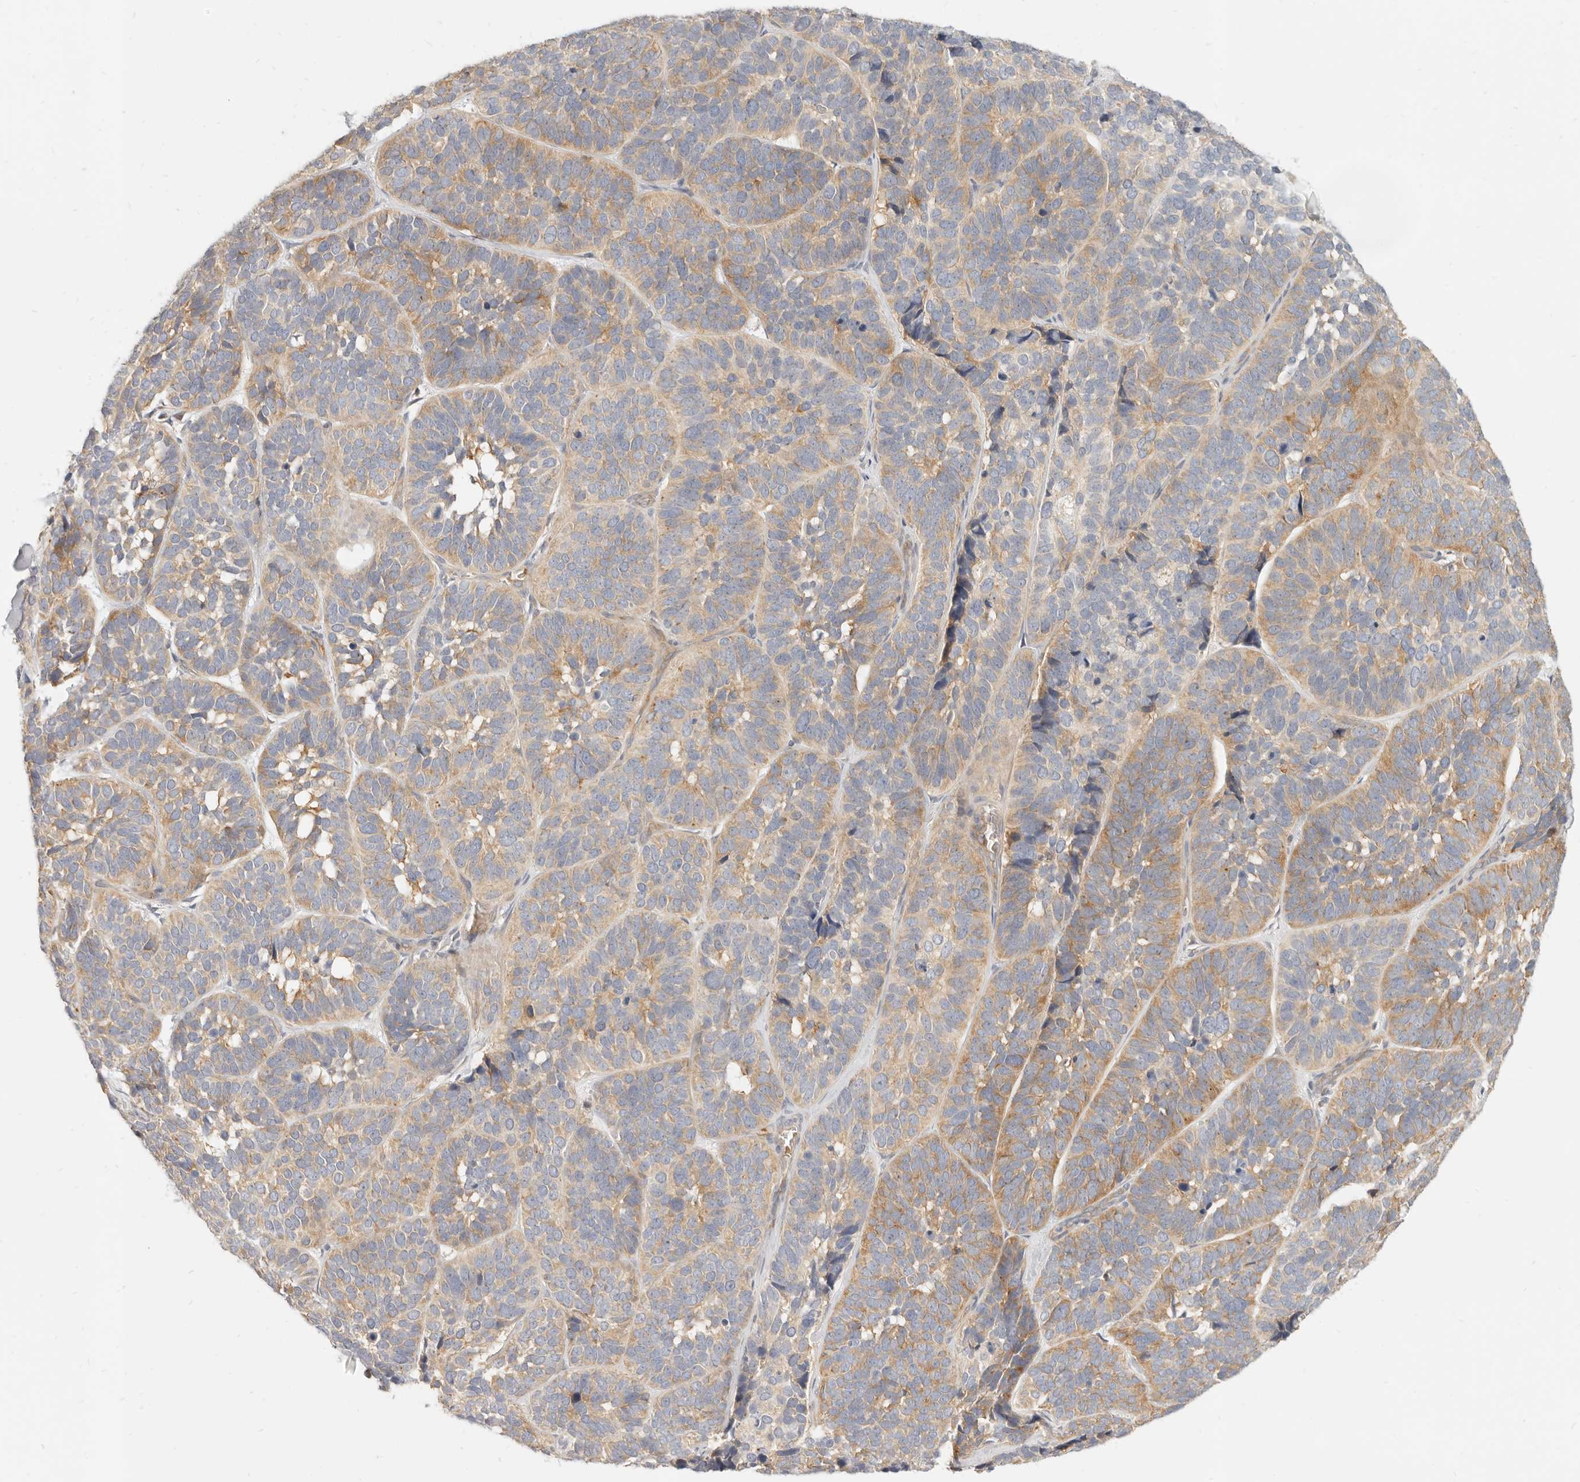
{"staining": {"intensity": "moderate", "quantity": "25%-75%", "location": "cytoplasmic/membranous"}, "tissue": "skin cancer", "cell_type": "Tumor cells", "image_type": "cancer", "snomed": [{"axis": "morphology", "description": "Basal cell carcinoma"}, {"axis": "topography", "description": "Skin"}], "caption": "Immunohistochemistry (IHC) (DAB (3,3'-diaminobenzidine)) staining of basal cell carcinoma (skin) shows moderate cytoplasmic/membranous protein staining in approximately 25%-75% of tumor cells.", "gene": "LTB4R2", "patient": {"sex": "male", "age": 62}}